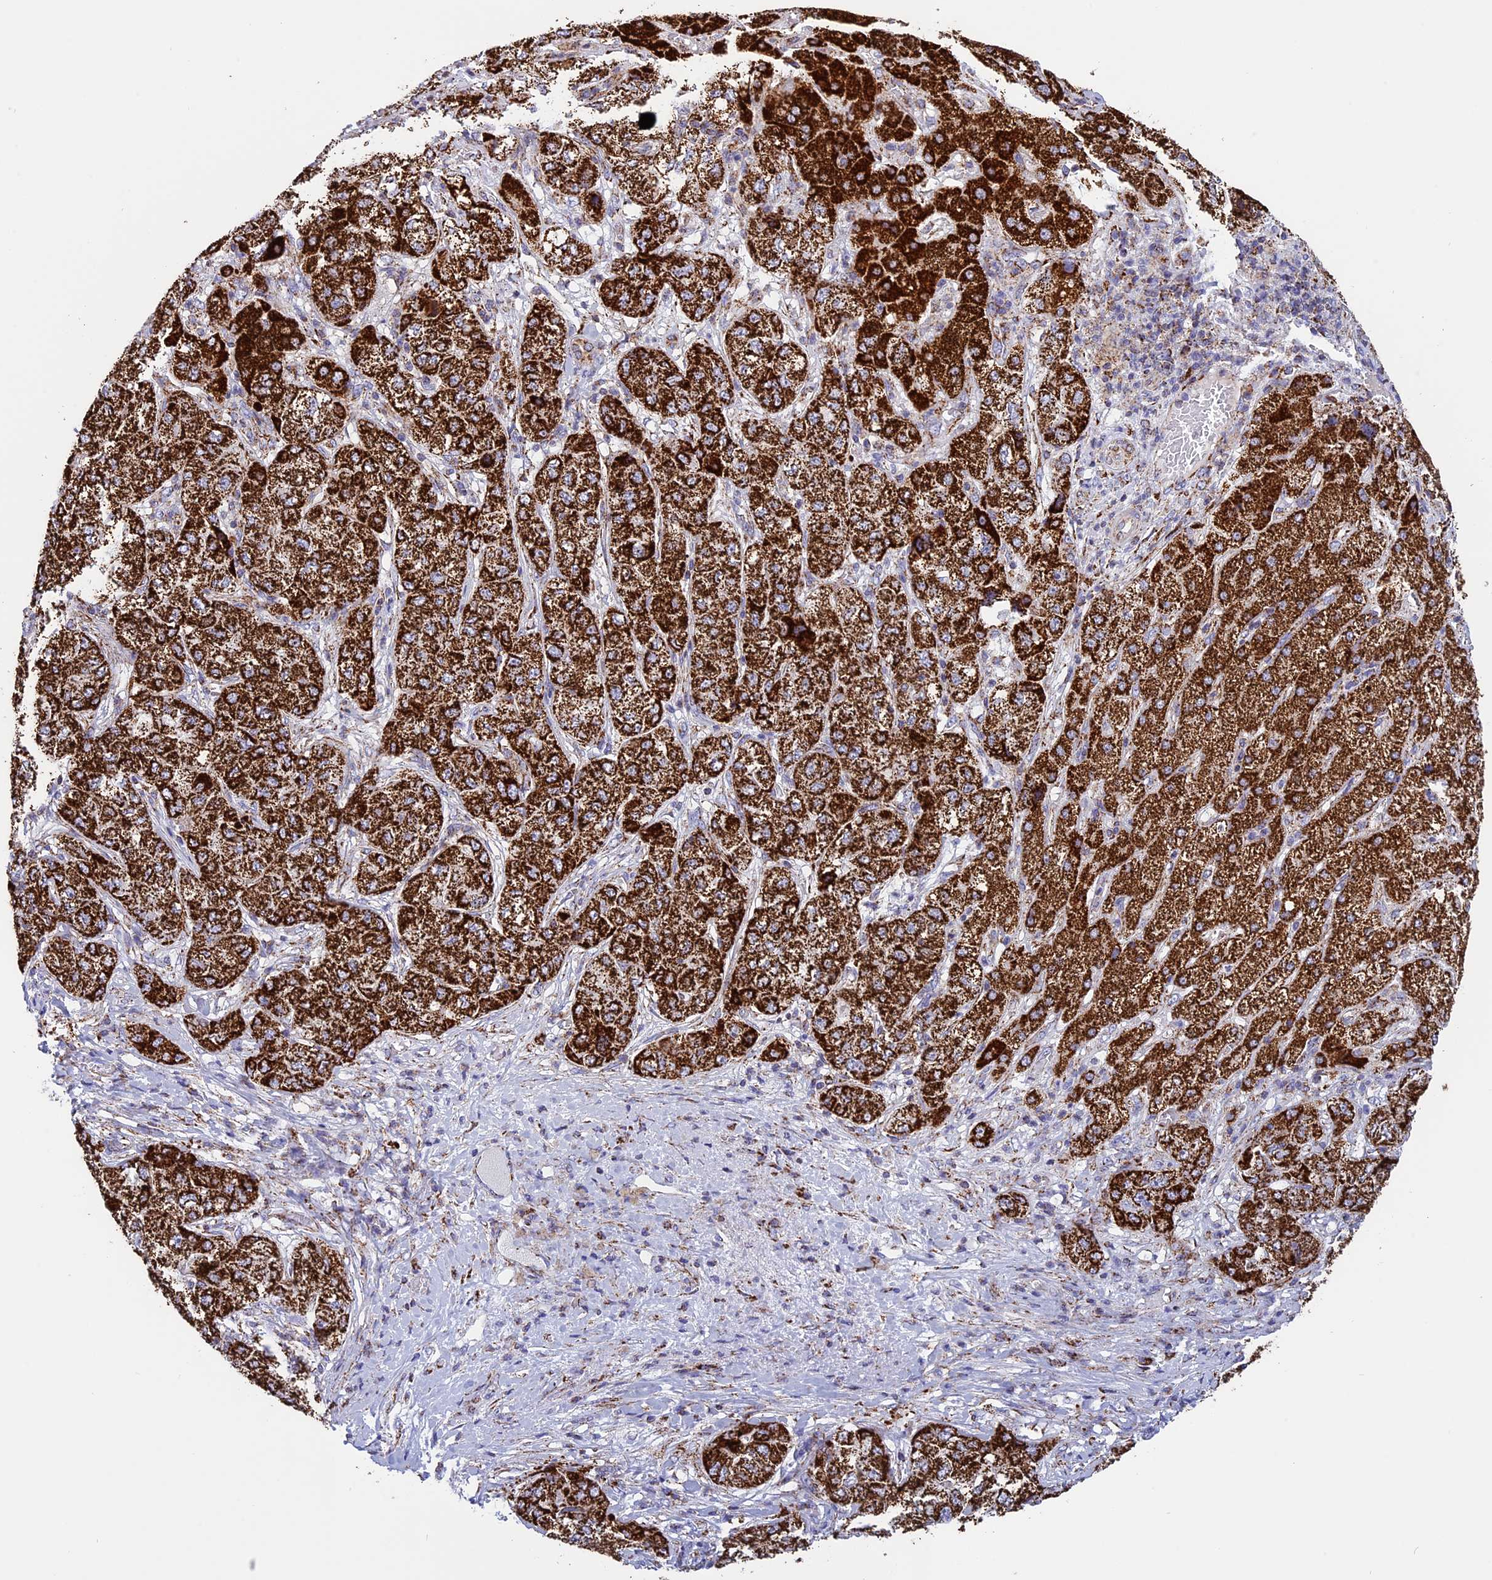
{"staining": {"intensity": "strong", "quantity": ">75%", "location": "cytoplasmic/membranous"}, "tissue": "liver cancer", "cell_type": "Tumor cells", "image_type": "cancer", "snomed": [{"axis": "morphology", "description": "Carcinoma, Hepatocellular, NOS"}, {"axis": "topography", "description": "Liver"}], "caption": "Protein analysis of hepatocellular carcinoma (liver) tissue reveals strong cytoplasmic/membranous positivity in approximately >75% of tumor cells.", "gene": "ISOC2", "patient": {"sex": "male", "age": 80}}